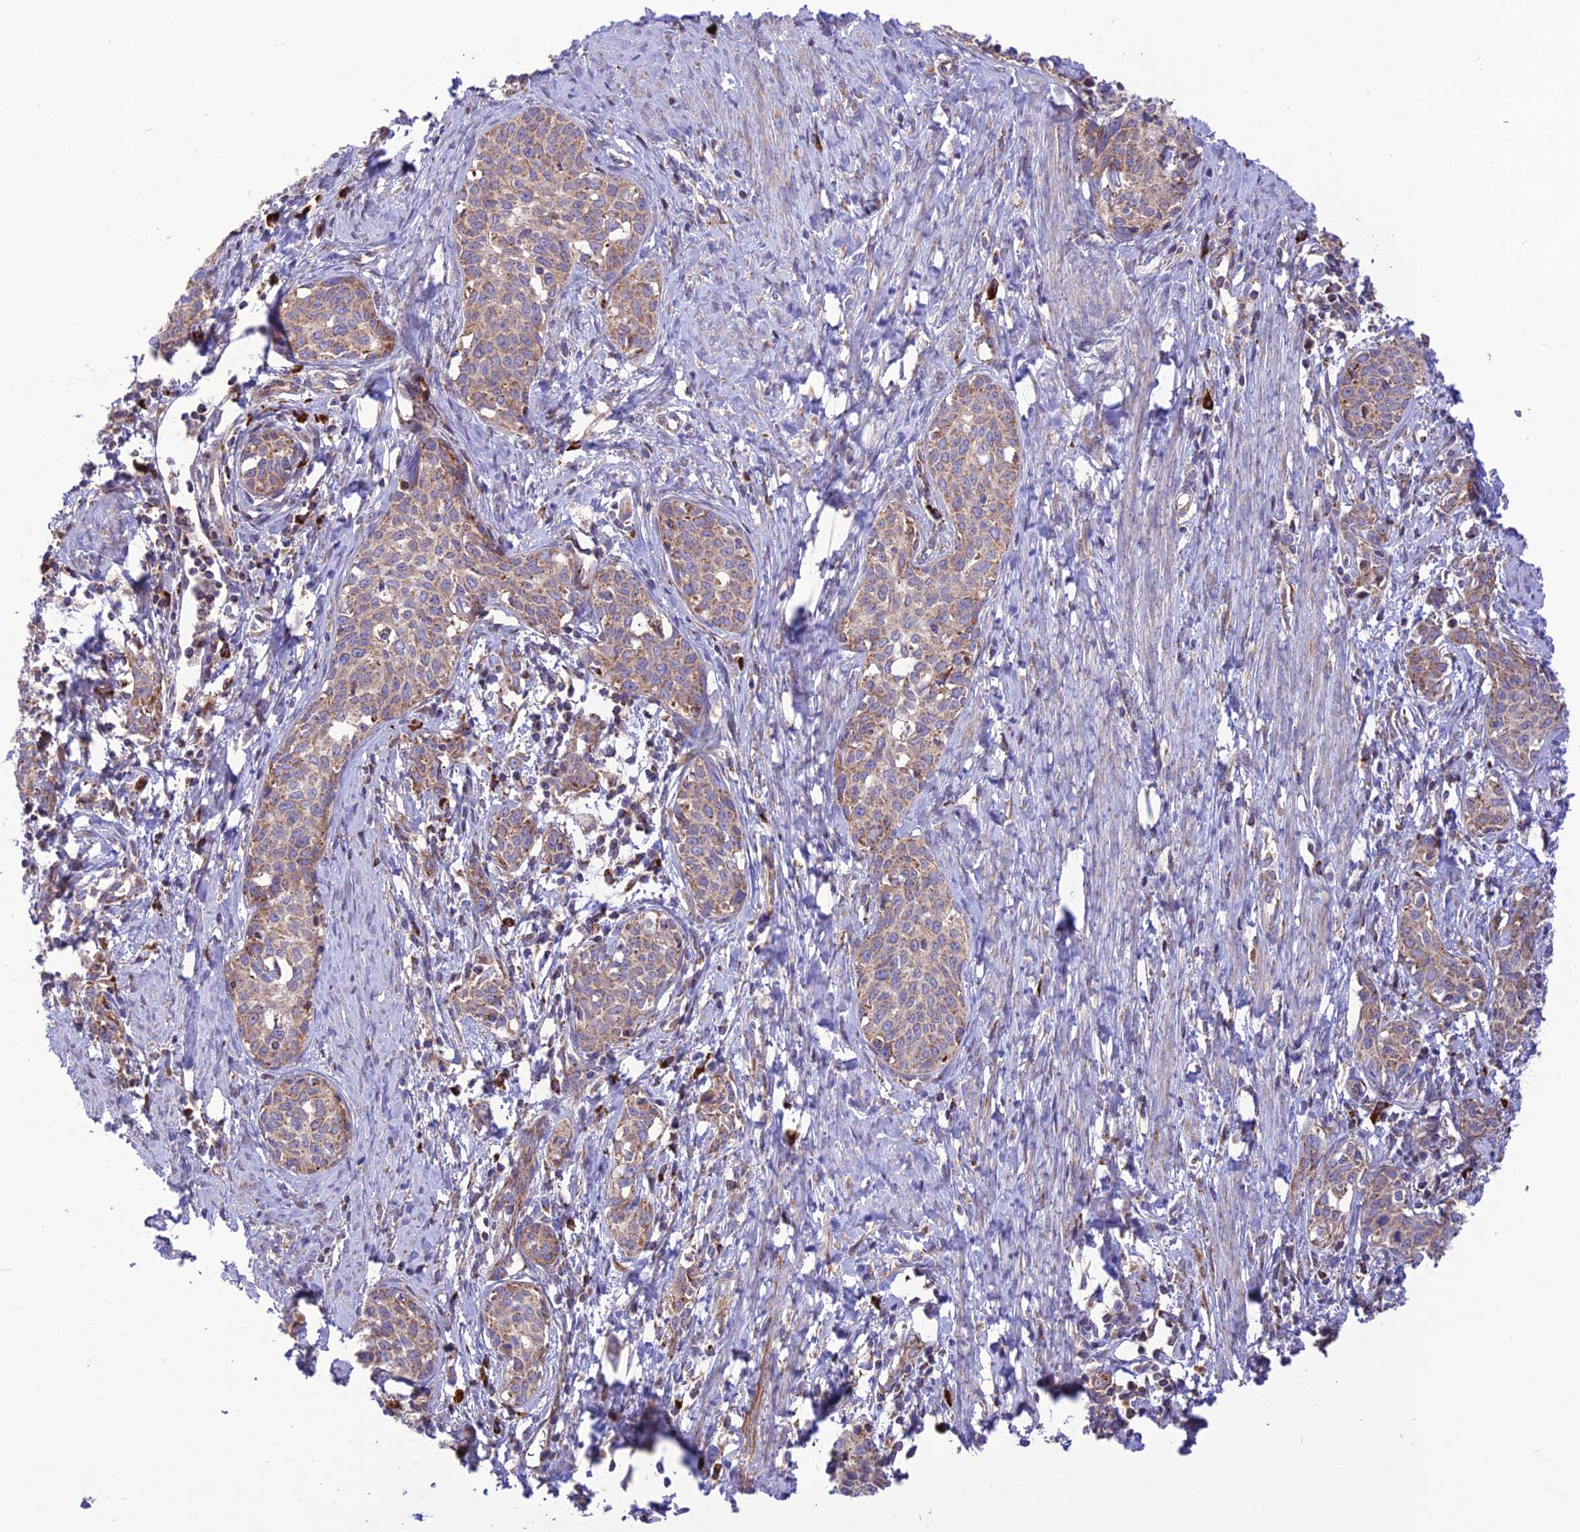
{"staining": {"intensity": "weak", "quantity": ">75%", "location": "cytoplasmic/membranous"}, "tissue": "cervical cancer", "cell_type": "Tumor cells", "image_type": "cancer", "snomed": [{"axis": "morphology", "description": "Squamous cell carcinoma, NOS"}, {"axis": "topography", "description": "Cervix"}], "caption": "IHC of human cervical cancer (squamous cell carcinoma) shows low levels of weak cytoplasmic/membranous positivity in about >75% of tumor cells.", "gene": "UAP1L1", "patient": {"sex": "female", "age": 52}}